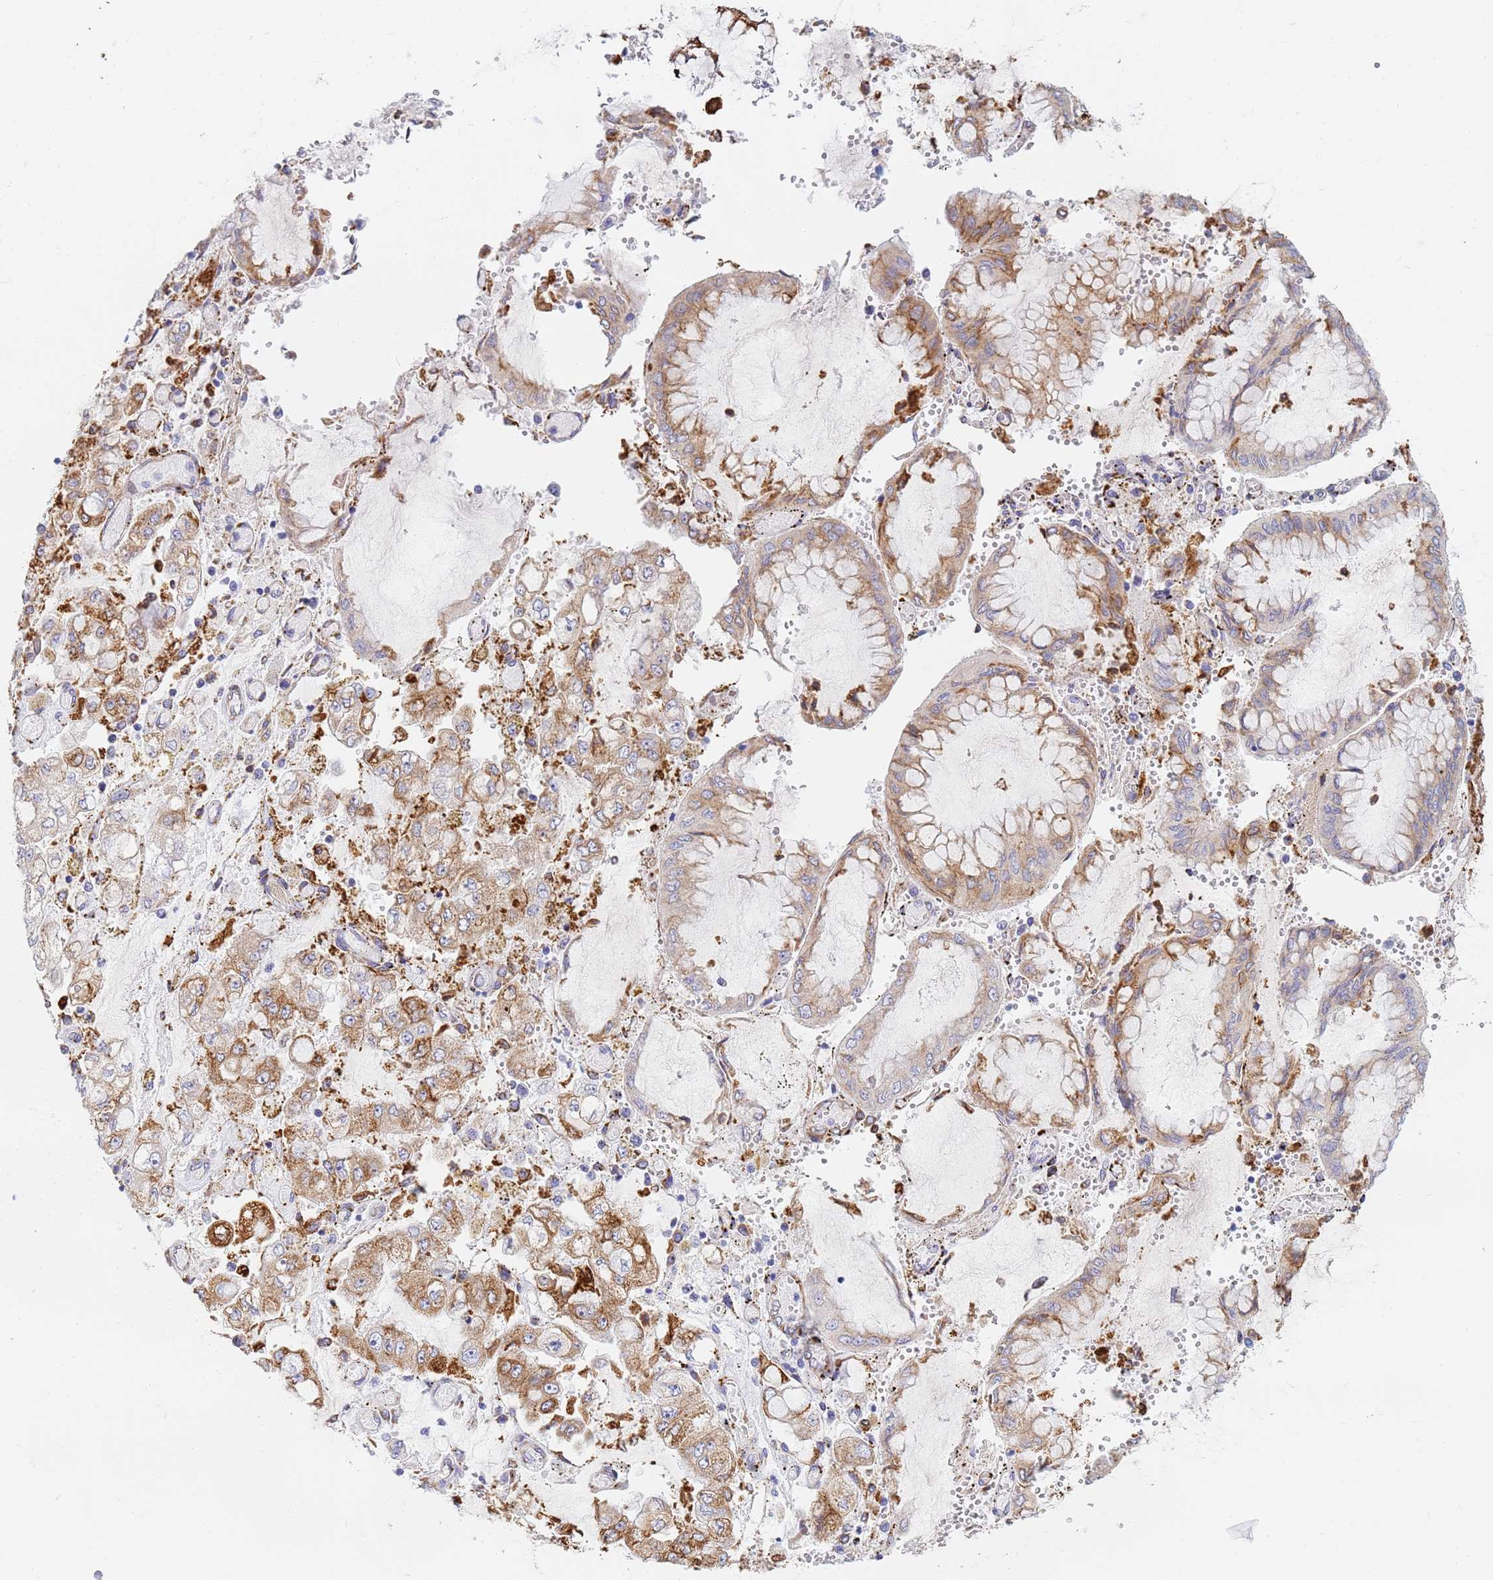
{"staining": {"intensity": "moderate", "quantity": "25%-75%", "location": "cytoplasmic/membranous"}, "tissue": "stomach cancer", "cell_type": "Tumor cells", "image_type": "cancer", "snomed": [{"axis": "morphology", "description": "Adenocarcinoma, NOS"}, {"axis": "topography", "description": "Stomach"}], "caption": "Tumor cells show medium levels of moderate cytoplasmic/membranous expression in approximately 25%-75% of cells in adenocarcinoma (stomach).", "gene": "GDAP2", "patient": {"sex": "male", "age": 76}}